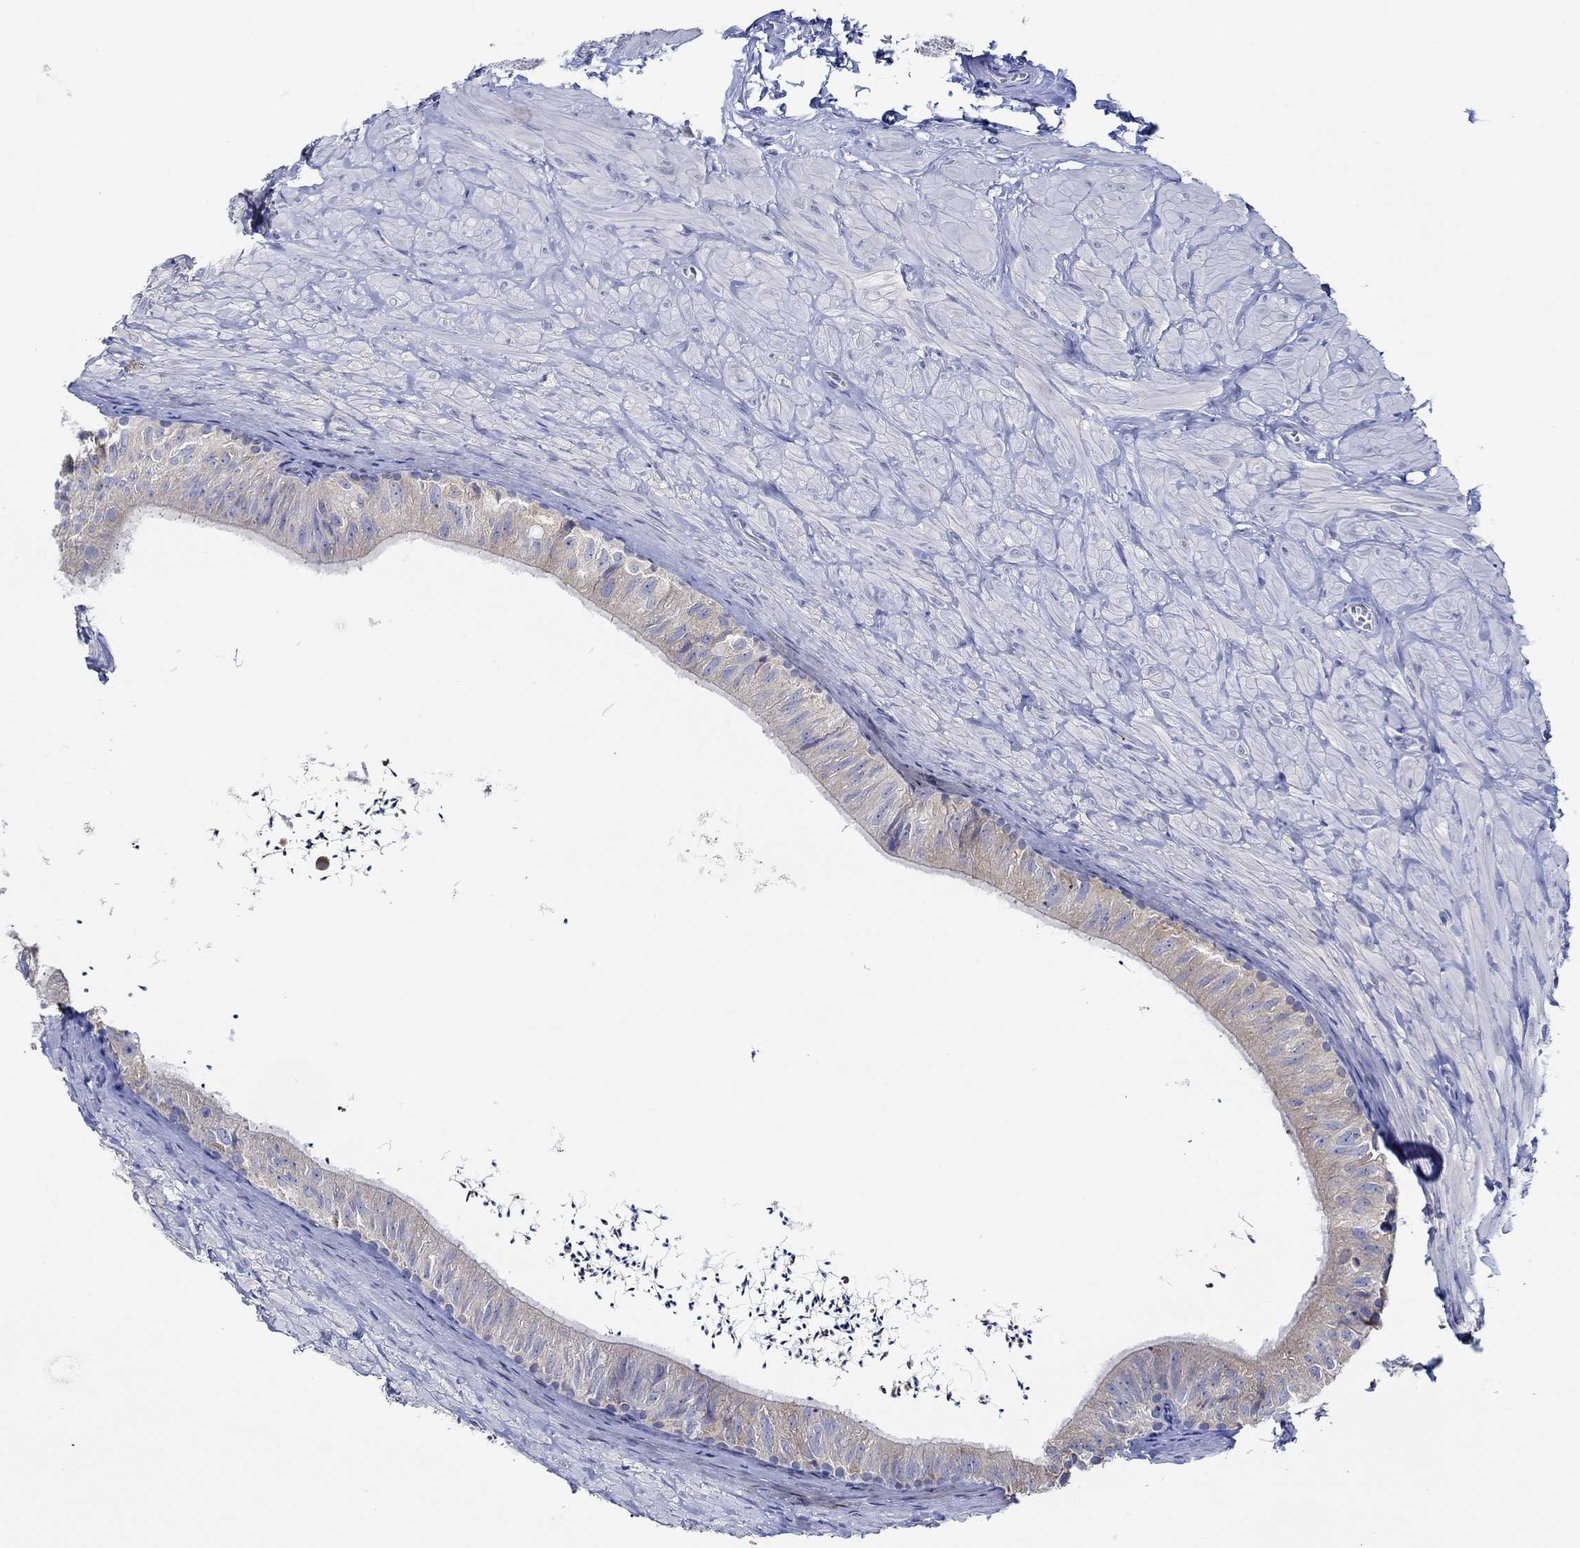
{"staining": {"intensity": "moderate", "quantity": "25%-75%", "location": "cytoplasmic/membranous"}, "tissue": "epididymis", "cell_type": "Glandular cells", "image_type": "normal", "snomed": [{"axis": "morphology", "description": "Normal tissue, NOS"}, {"axis": "topography", "description": "Epididymis"}], "caption": "Glandular cells display medium levels of moderate cytoplasmic/membranous positivity in about 25%-75% of cells in normal human epididymis.", "gene": "SLC27A3", "patient": {"sex": "male", "age": 32}}